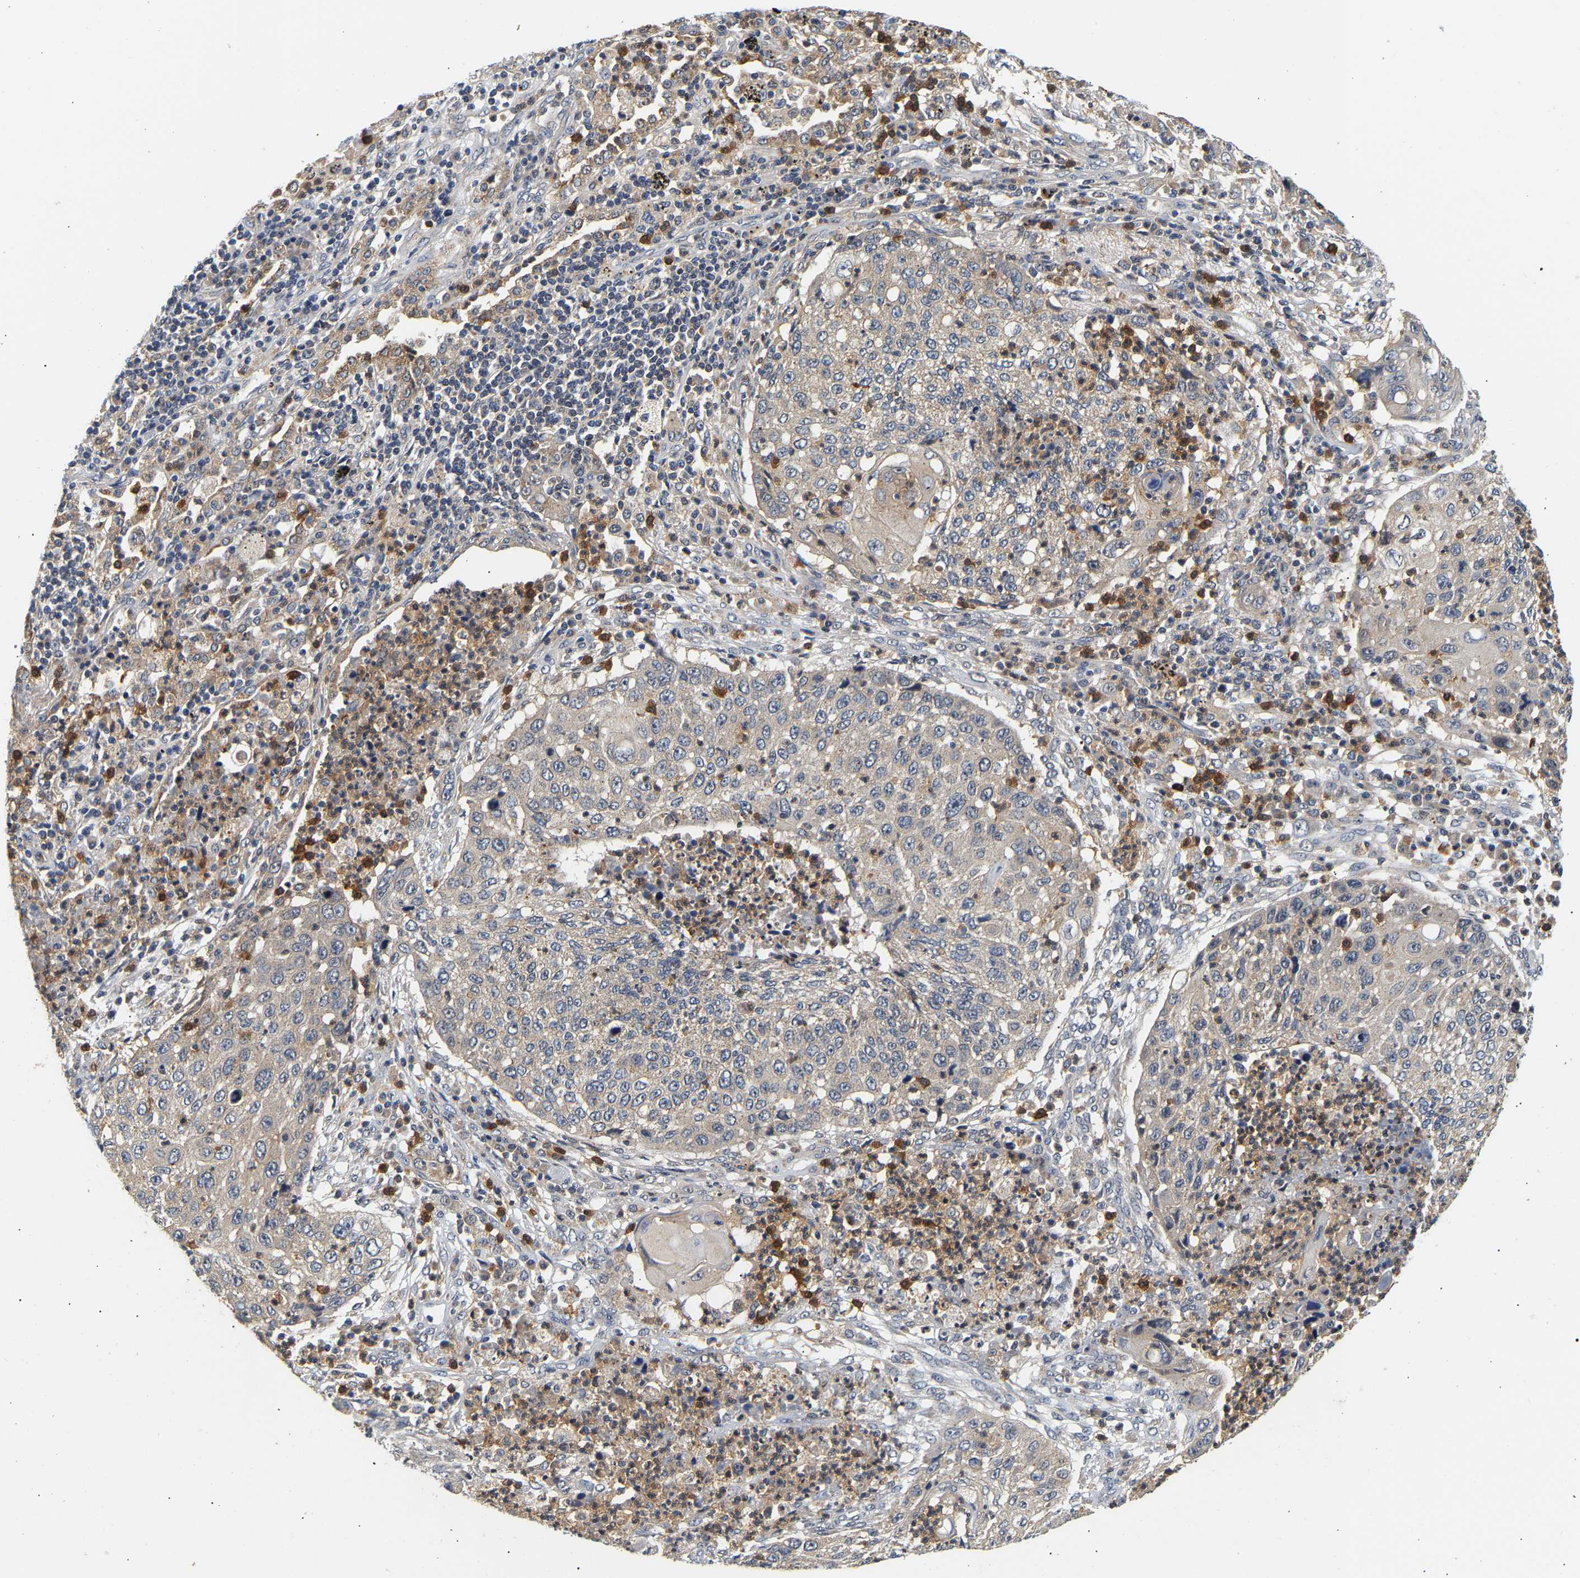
{"staining": {"intensity": "negative", "quantity": "none", "location": "none"}, "tissue": "lung cancer", "cell_type": "Tumor cells", "image_type": "cancer", "snomed": [{"axis": "morphology", "description": "Squamous cell carcinoma, NOS"}, {"axis": "topography", "description": "Lung"}], "caption": "Tumor cells show no significant protein positivity in squamous cell carcinoma (lung).", "gene": "PPID", "patient": {"sex": "female", "age": 63}}